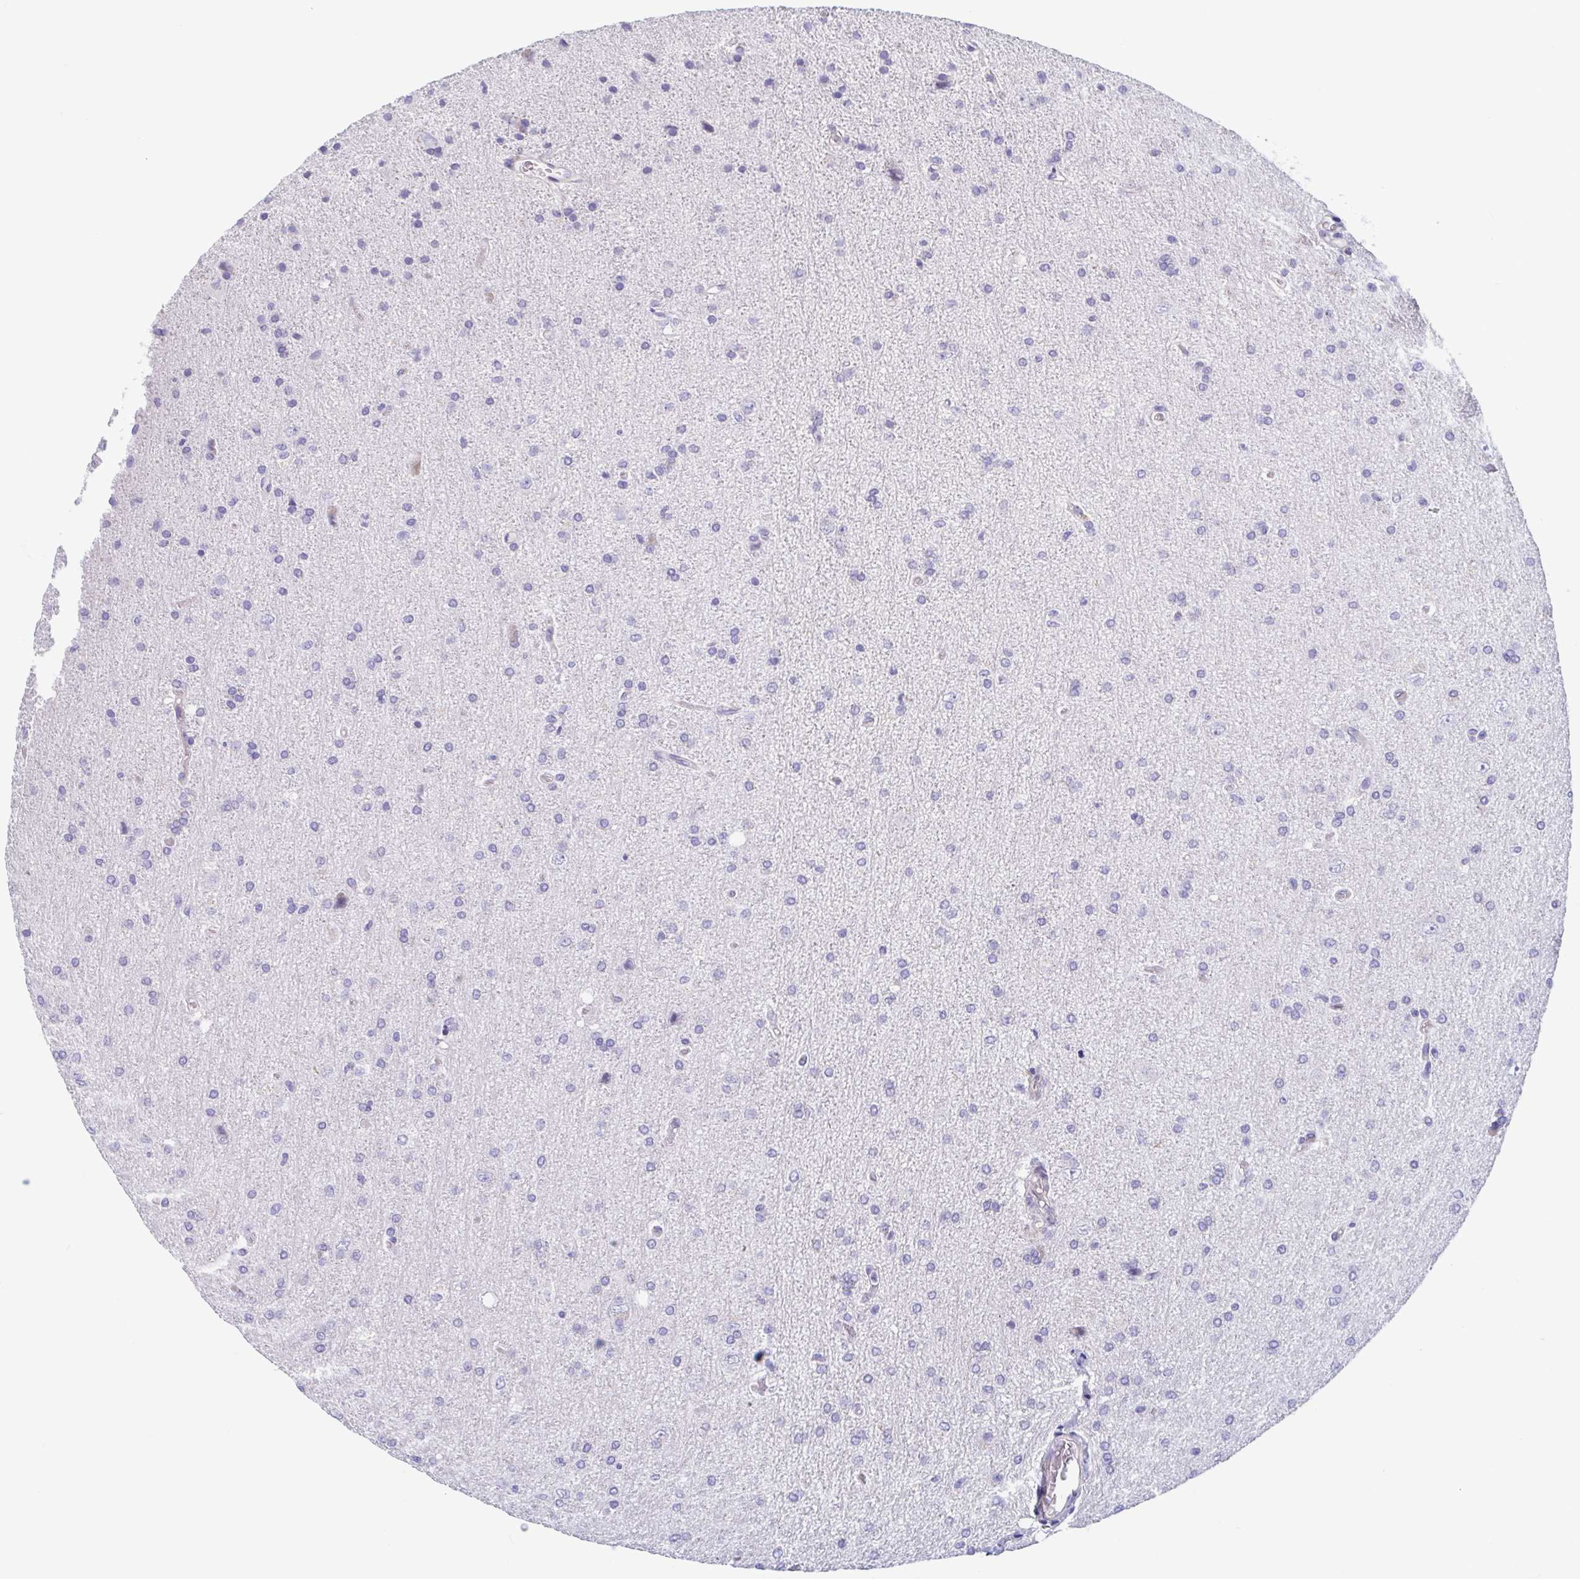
{"staining": {"intensity": "negative", "quantity": "none", "location": "none"}, "tissue": "glioma", "cell_type": "Tumor cells", "image_type": "cancer", "snomed": [{"axis": "morphology", "description": "Glioma, malignant, High grade"}, {"axis": "topography", "description": "Cerebral cortex"}], "caption": "There is no significant staining in tumor cells of glioma. (DAB (3,3'-diaminobenzidine) IHC visualized using brightfield microscopy, high magnification).", "gene": "MORC4", "patient": {"sex": "male", "age": 70}}